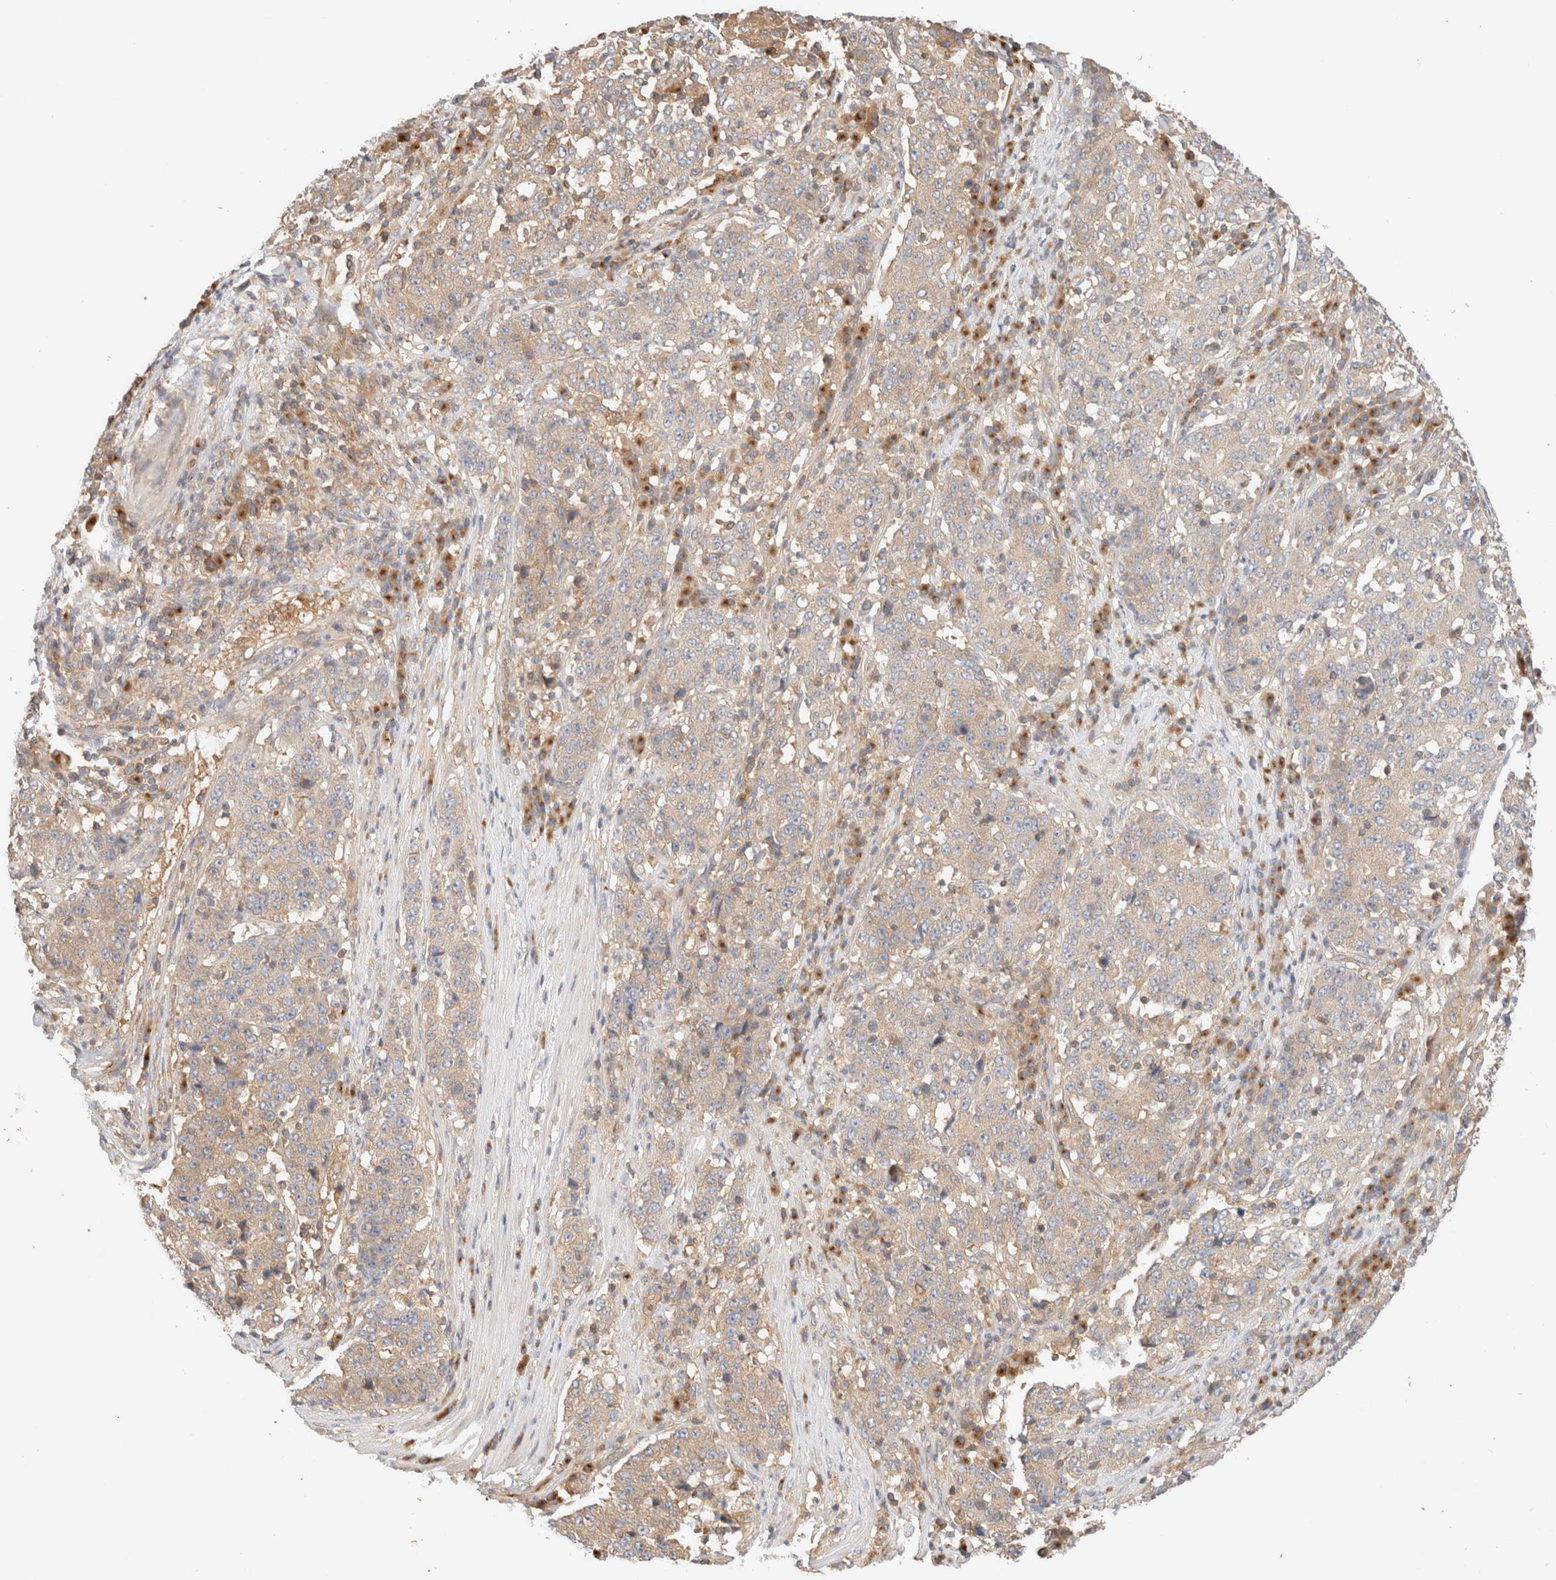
{"staining": {"intensity": "weak", "quantity": "<25%", "location": "cytoplasmic/membranous"}, "tissue": "stomach cancer", "cell_type": "Tumor cells", "image_type": "cancer", "snomed": [{"axis": "morphology", "description": "Adenocarcinoma, NOS"}, {"axis": "topography", "description": "Stomach"}], "caption": "Tumor cells are negative for protein expression in human stomach cancer. (IHC, brightfield microscopy, high magnification).", "gene": "RABEP1", "patient": {"sex": "male", "age": 59}}